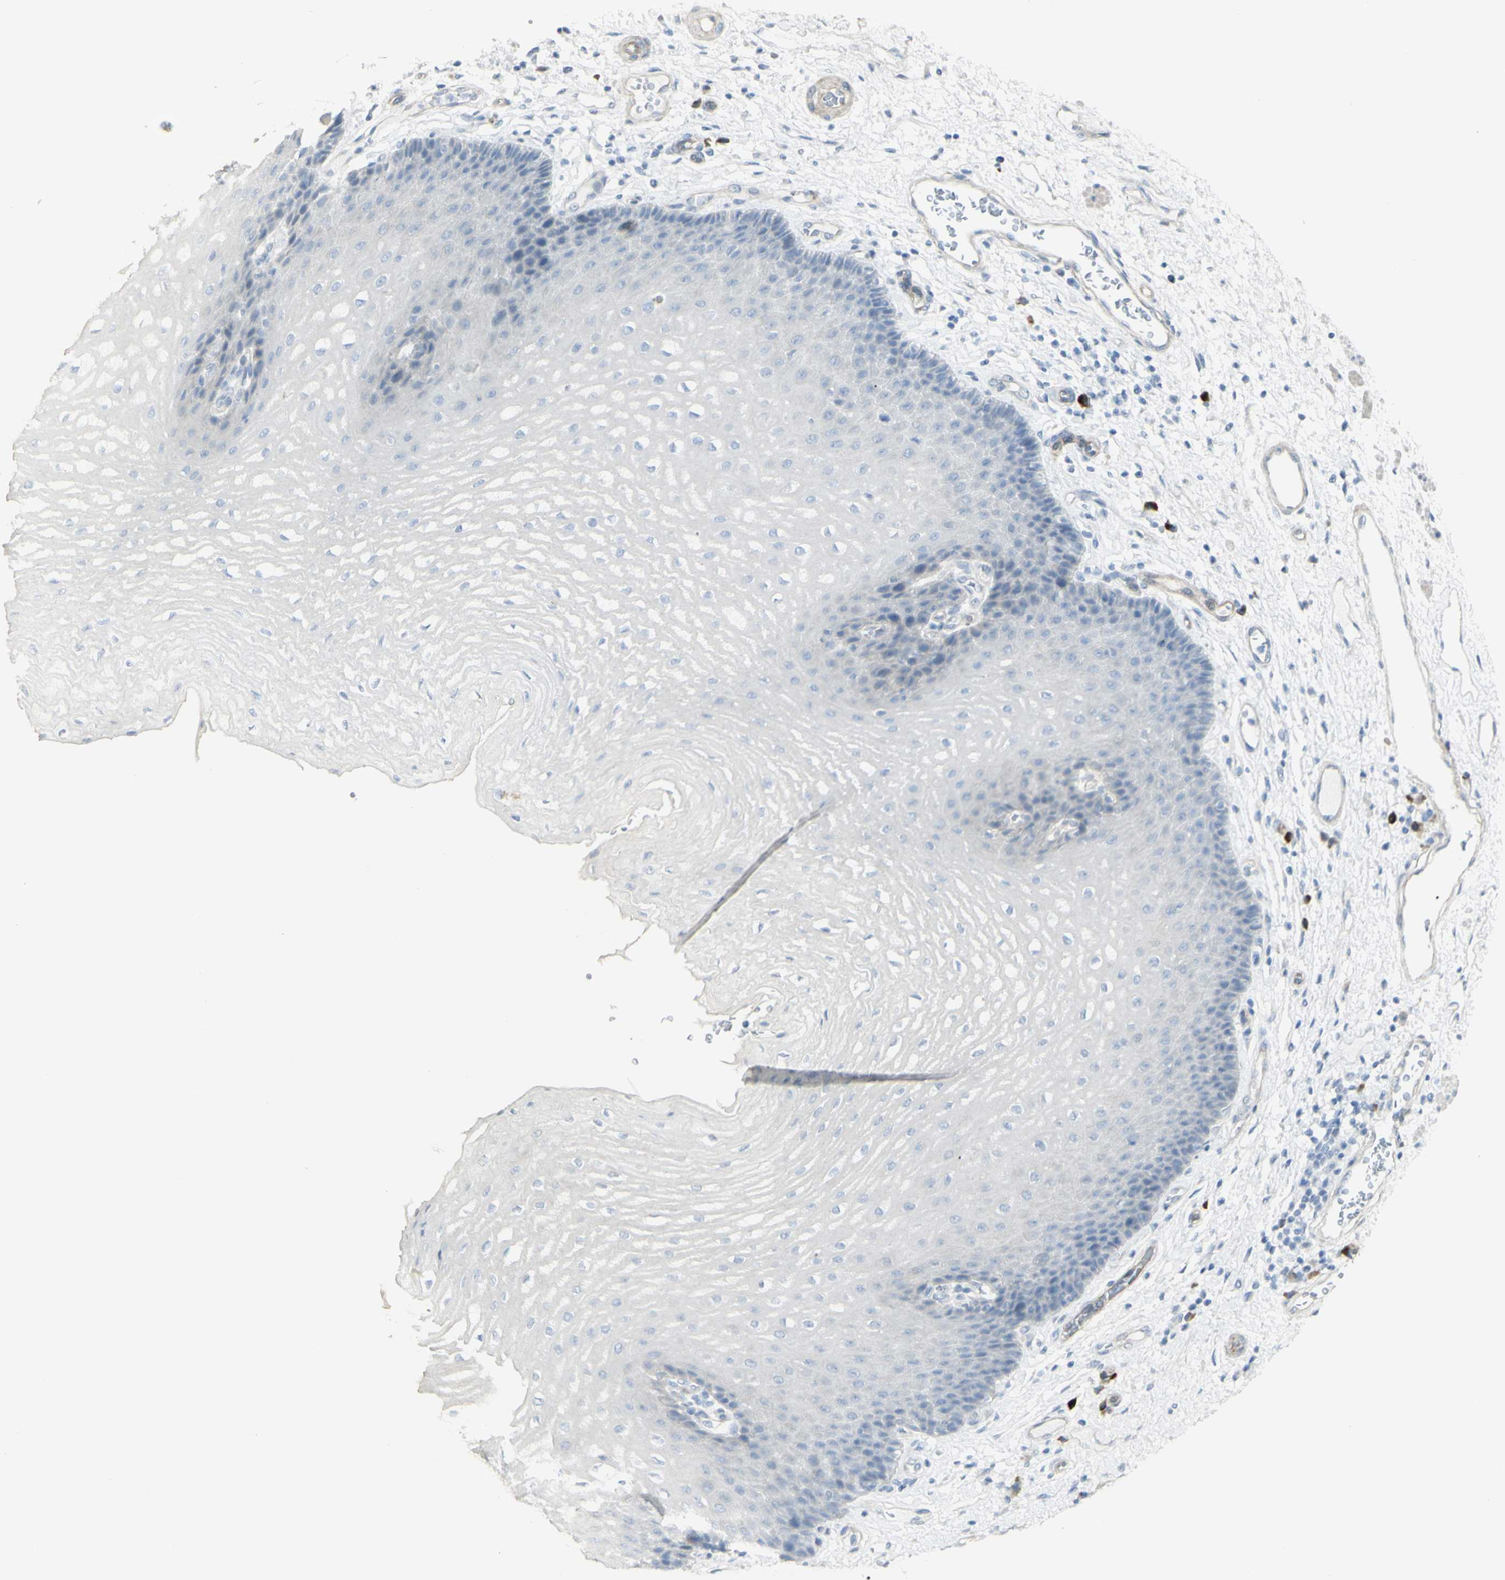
{"staining": {"intensity": "negative", "quantity": "none", "location": "none"}, "tissue": "esophagus", "cell_type": "Squamous epithelial cells", "image_type": "normal", "snomed": [{"axis": "morphology", "description": "Normal tissue, NOS"}, {"axis": "topography", "description": "Esophagus"}], "caption": "Squamous epithelial cells are negative for protein expression in normal human esophagus. Nuclei are stained in blue.", "gene": "NDST4", "patient": {"sex": "male", "age": 54}}